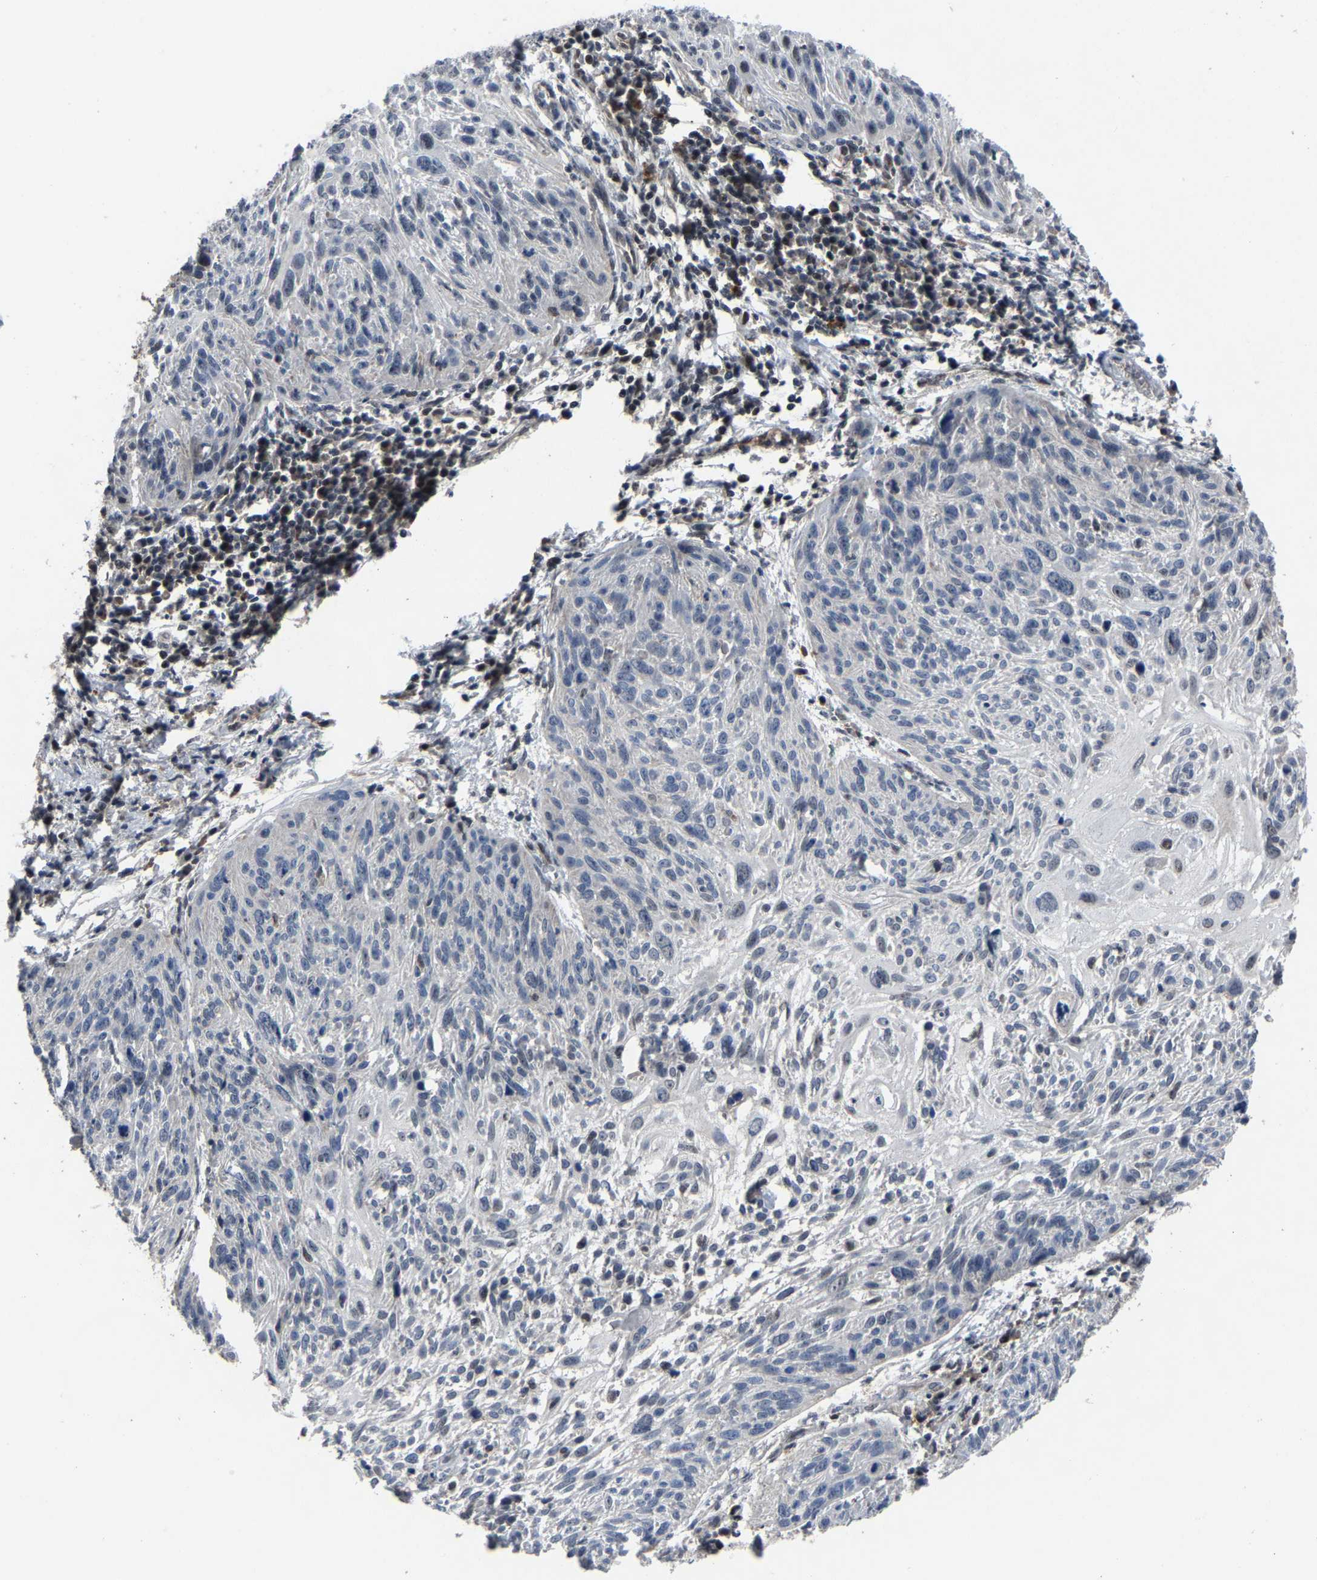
{"staining": {"intensity": "negative", "quantity": "none", "location": "none"}, "tissue": "cervical cancer", "cell_type": "Tumor cells", "image_type": "cancer", "snomed": [{"axis": "morphology", "description": "Squamous cell carcinoma, NOS"}, {"axis": "topography", "description": "Cervix"}], "caption": "Immunohistochemistry of squamous cell carcinoma (cervical) displays no staining in tumor cells. (DAB immunohistochemistry, high magnification).", "gene": "LSM8", "patient": {"sex": "female", "age": 51}}